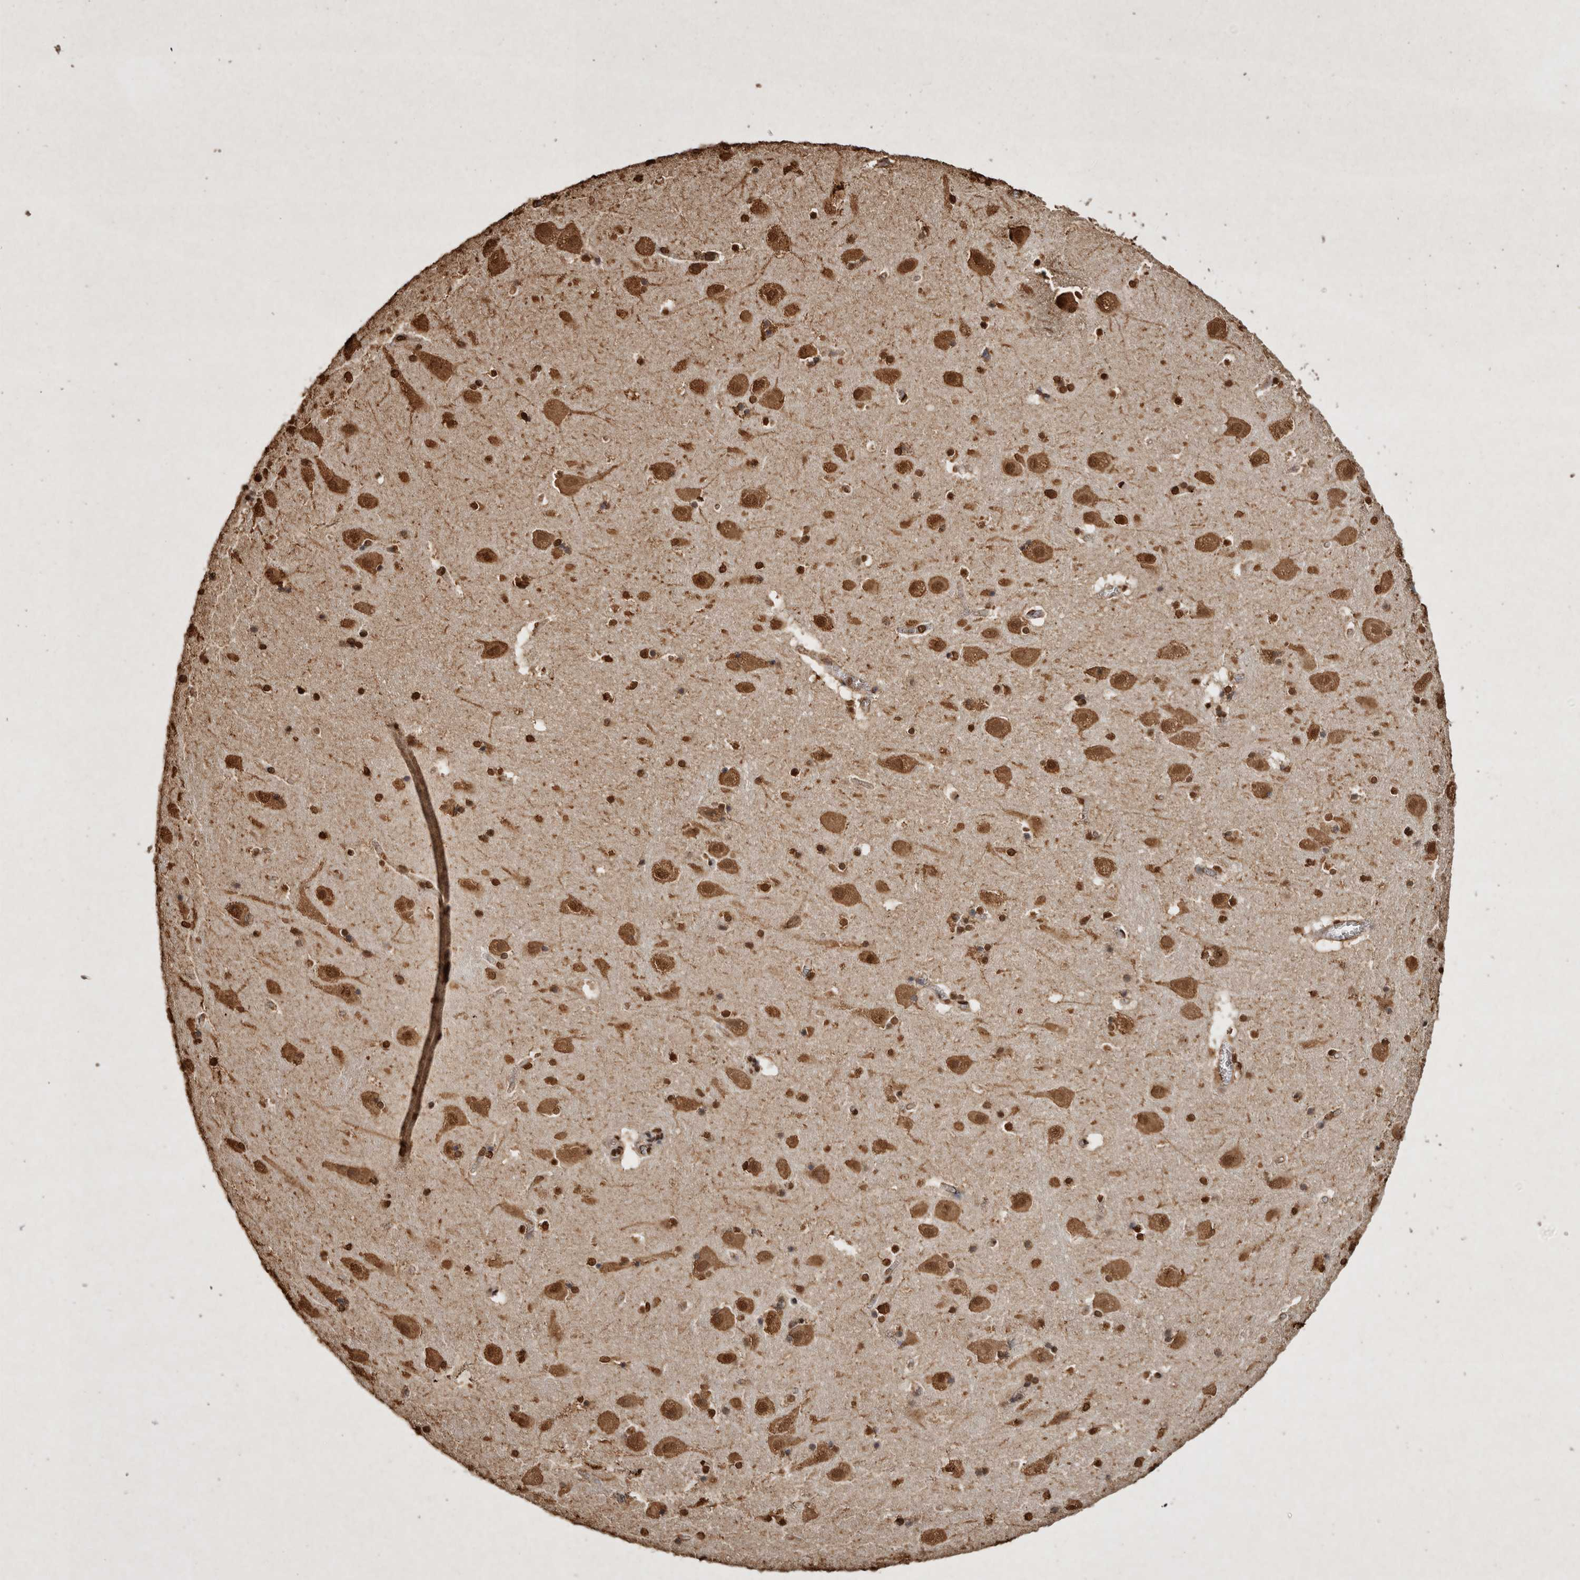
{"staining": {"intensity": "strong", "quantity": ">75%", "location": "nuclear"}, "tissue": "hippocampus", "cell_type": "Glial cells", "image_type": "normal", "snomed": [{"axis": "morphology", "description": "Normal tissue, NOS"}, {"axis": "topography", "description": "Hippocampus"}], "caption": "Immunohistochemical staining of normal hippocampus shows high levels of strong nuclear staining in approximately >75% of glial cells. Nuclei are stained in blue.", "gene": "FSTL3", "patient": {"sex": "male", "age": 45}}